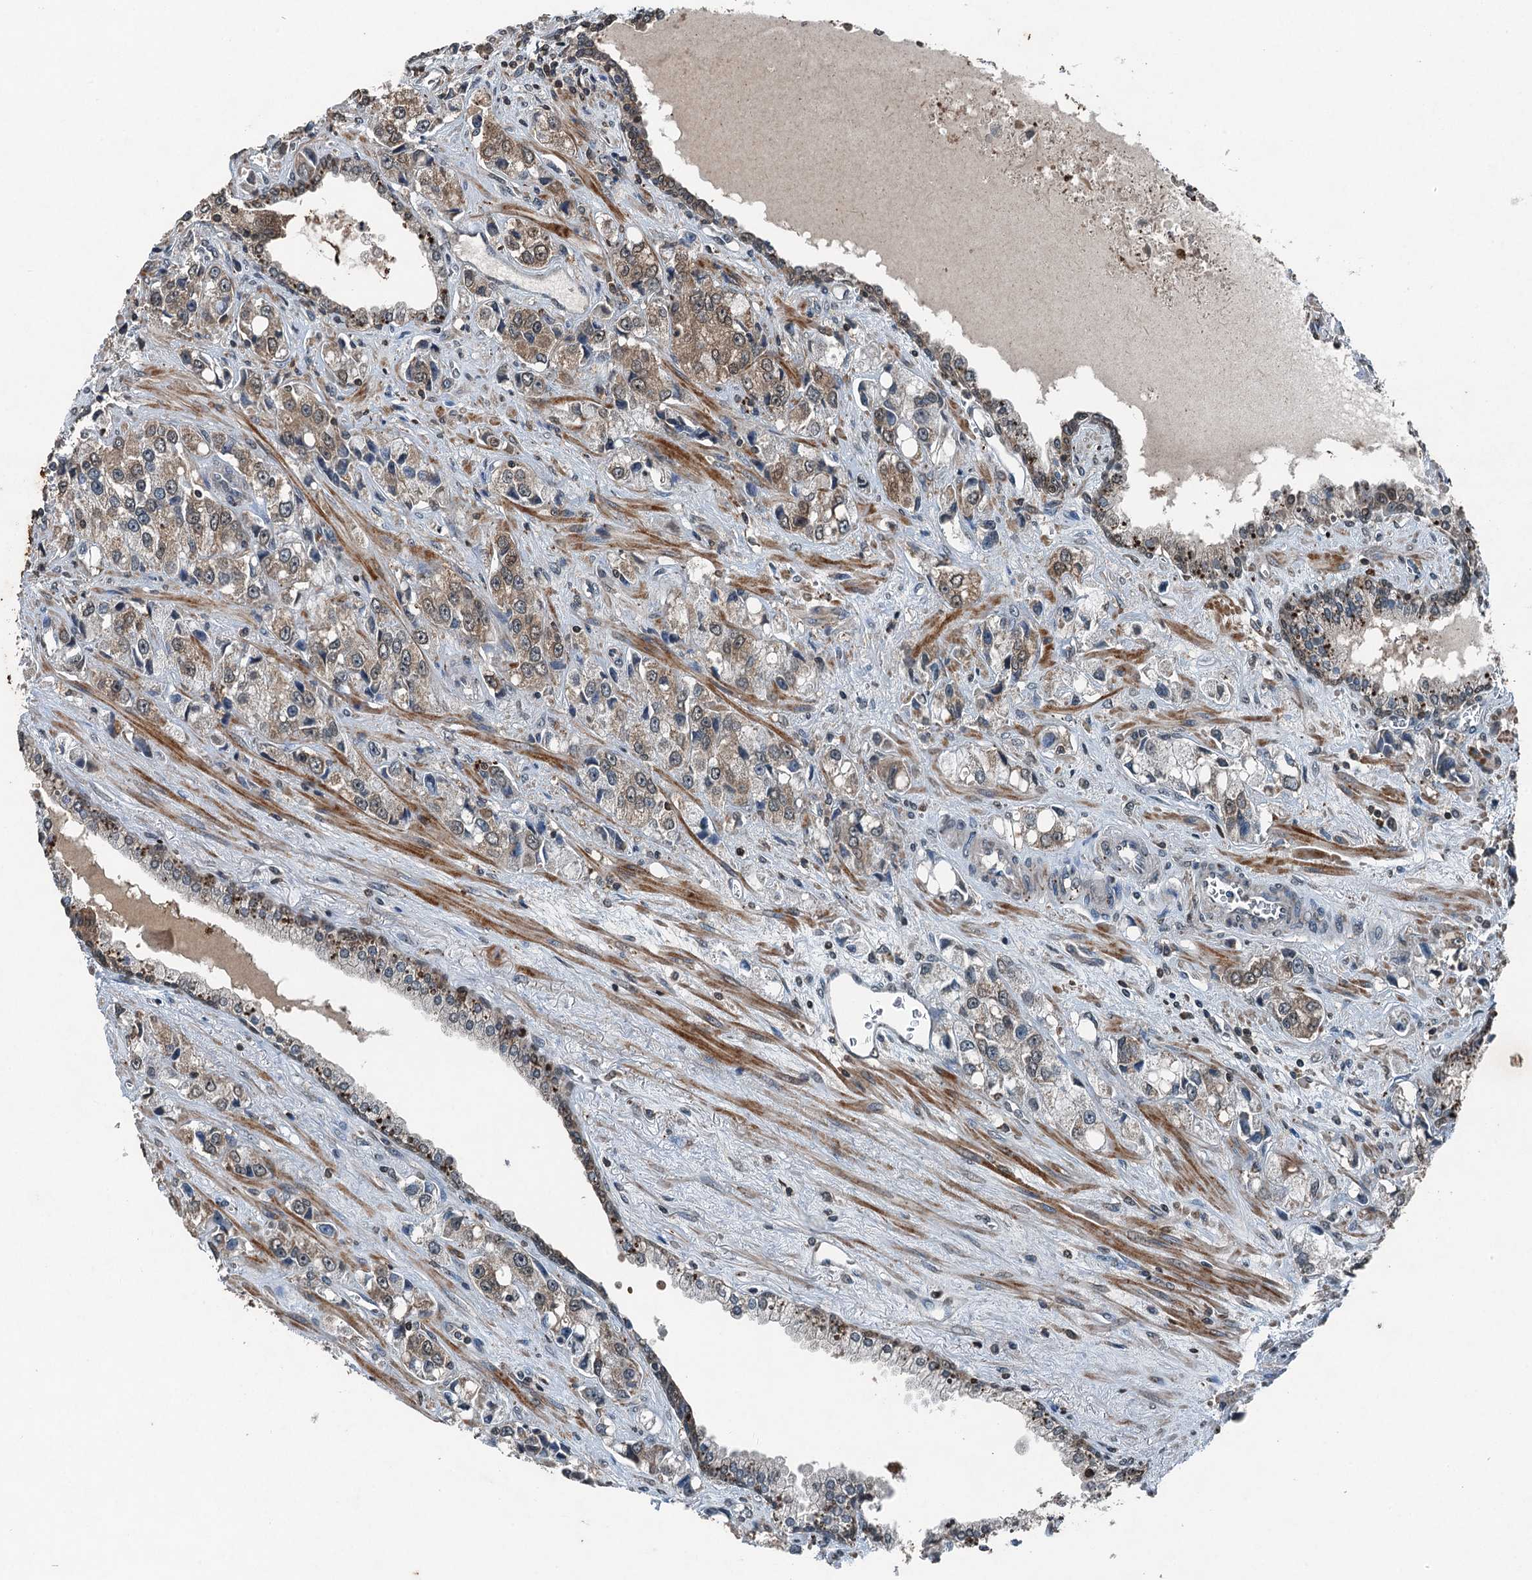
{"staining": {"intensity": "weak", "quantity": ">75%", "location": "cytoplasmic/membranous"}, "tissue": "prostate cancer", "cell_type": "Tumor cells", "image_type": "cancer", "snomed": [{"axis": "morphology", "description": "Adenocarcinoma, High grade"}, {"axis": "topography", "description": "Prostate"}], "caption": "Tumor cells display weak cytoplasmic/membranous staining in approximately >75% of cells in high-grade adenocarcinoma (prostate). Nuclei are stained in blue.", "gene": "TCTN1", "patient": {"sex": "male", "age": 74}}